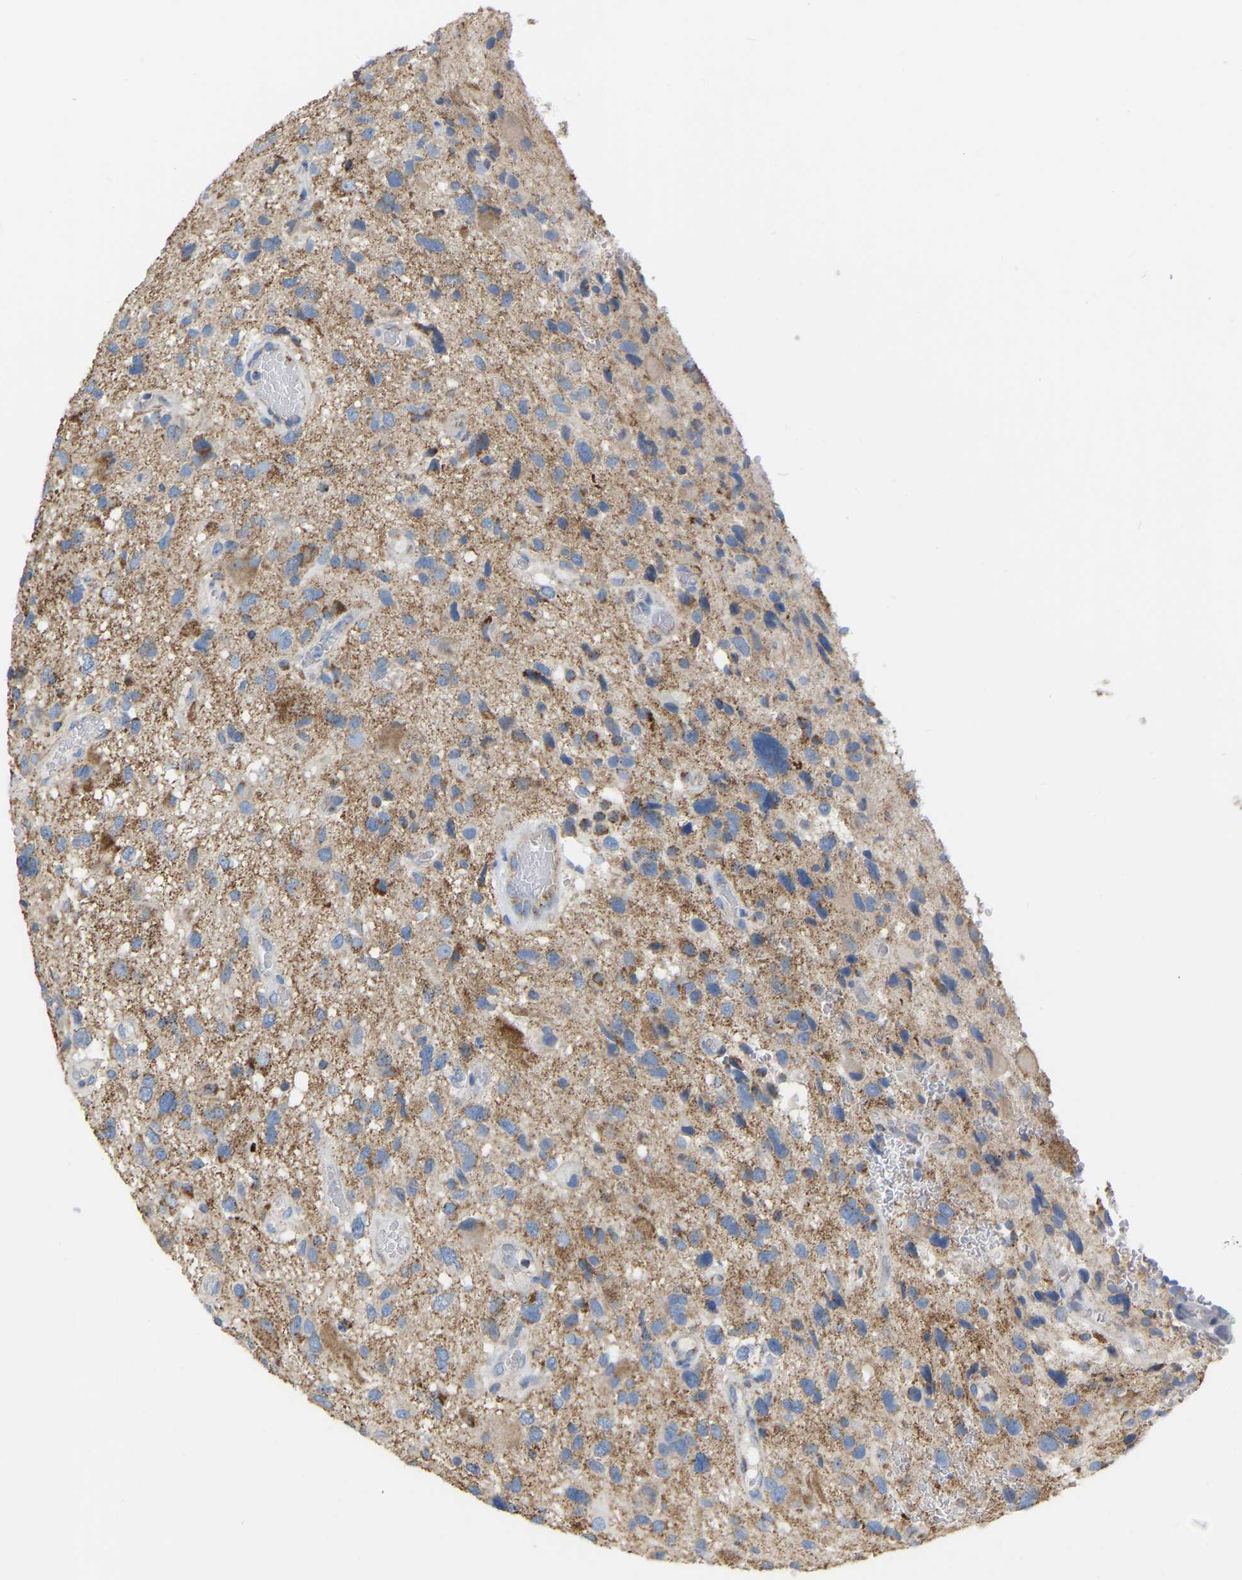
{"staining": {"intensity": "moderate", "quantity": "<25%", "location": "cytoplasmic/membranous"}, "tissue": "glioma", "cell_type": "Tumor cells", "image_type": "cancer", "snomed": [{"axis": "morphology", "description": "Glioma, malignant, High grade"}, {"axis": "topography", "description": "Brain"}], "caption": "Protein expression analysis of glioma demonstrates moderate cytoplasmic/membranous staining in approximately <25% of tumor cells.", "gene": "CBLB", "patient": {"sex": "male", "age": 33}}